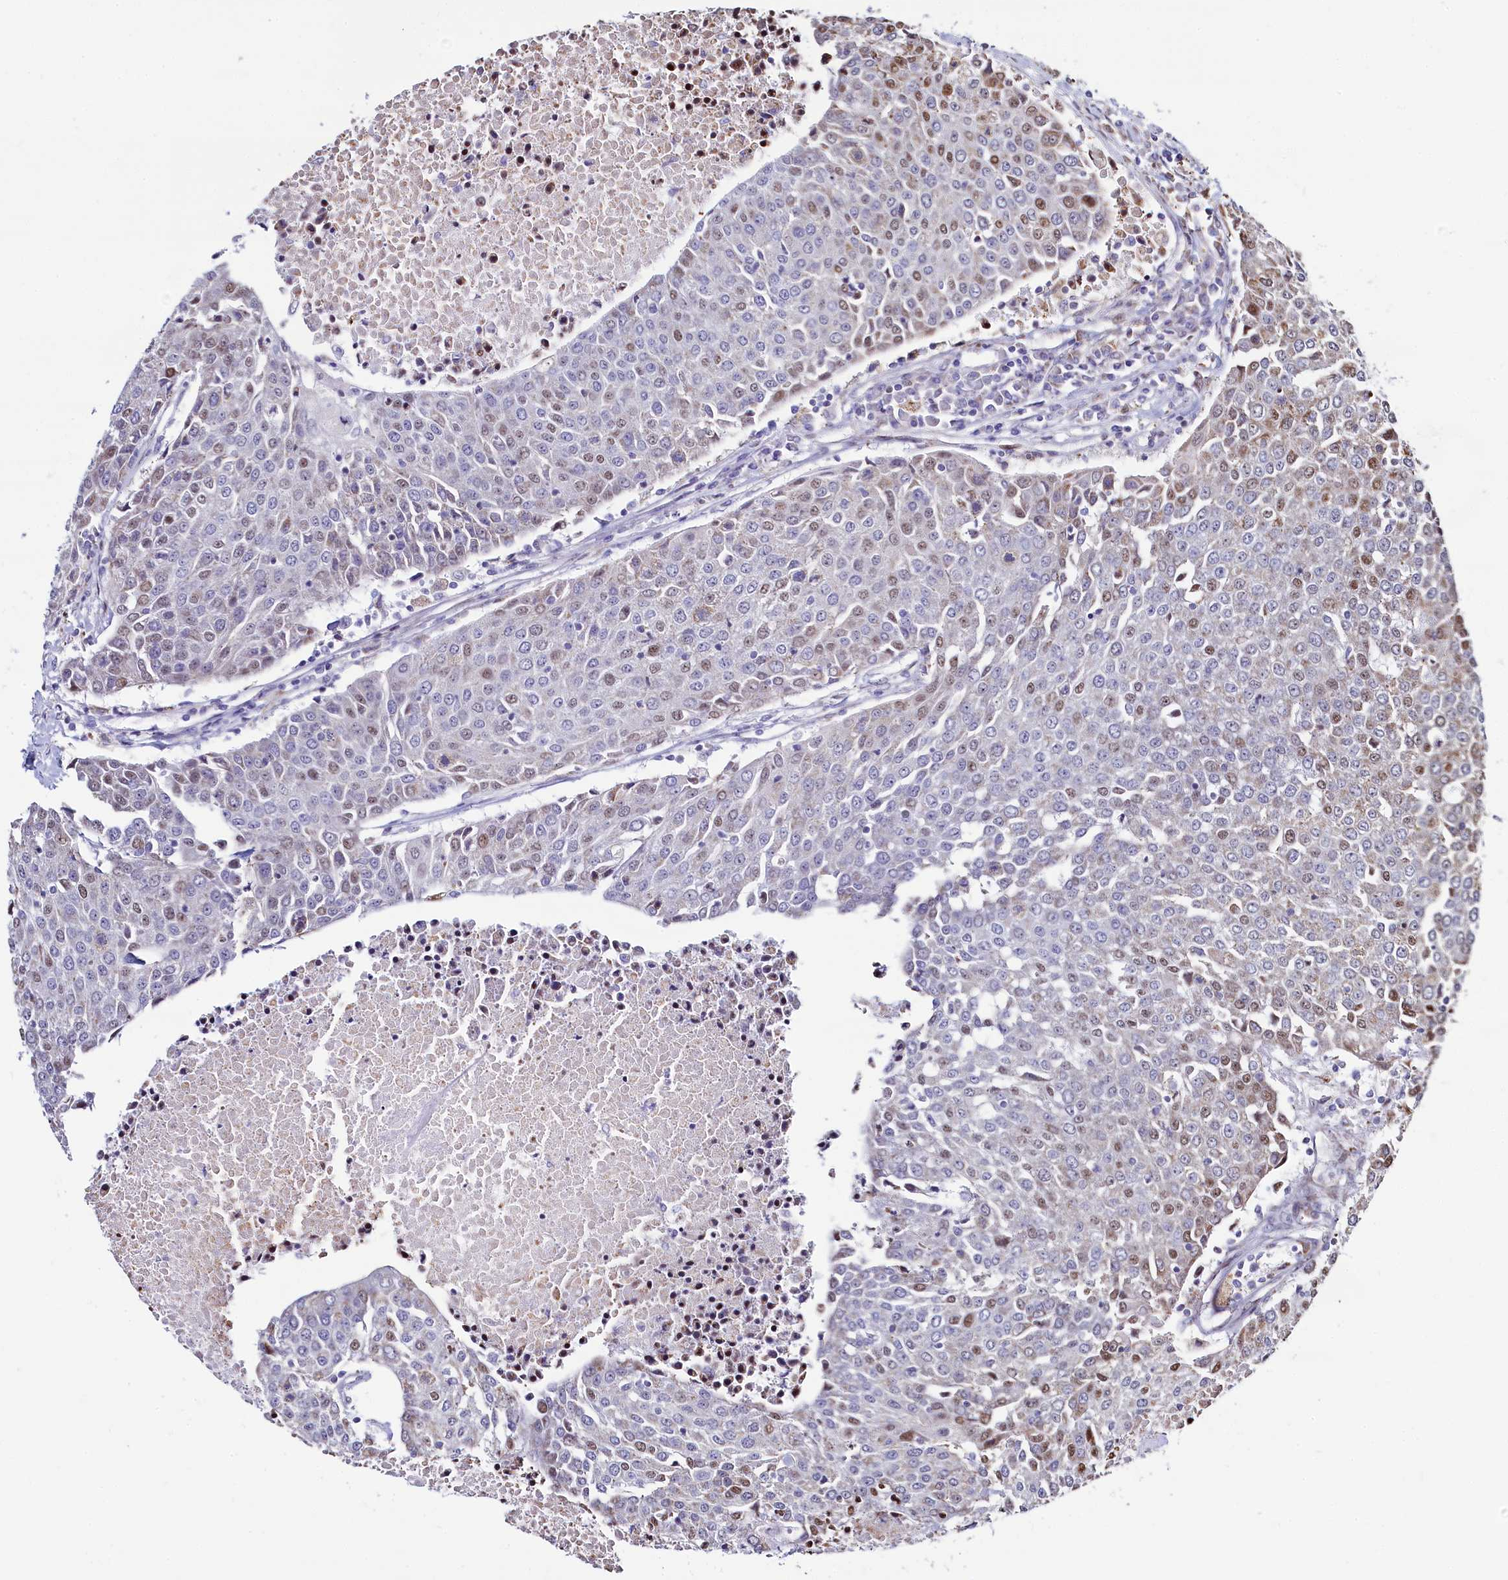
{"staining": {"intensity": "moderate", "quantity": "<25%", "location": "nuclear"}, "tissue": "urothelial cancer", "cell_type": "Tumor cells", "image_type": "cancer", "snomed": [{"axis": "morphology", "description": "Urothelial carcinoma, High grade"}, {"axis": "topography", "description": "Urinary bladder"}], "caption": "Human high-grade urothelial carcinoma stained for a protein (brown) exhibits moderate nuclear positive staining in about <25% of tumor cells.", "gene": "HDGFL3", "patient": {"sex": "female", "age": 85}}